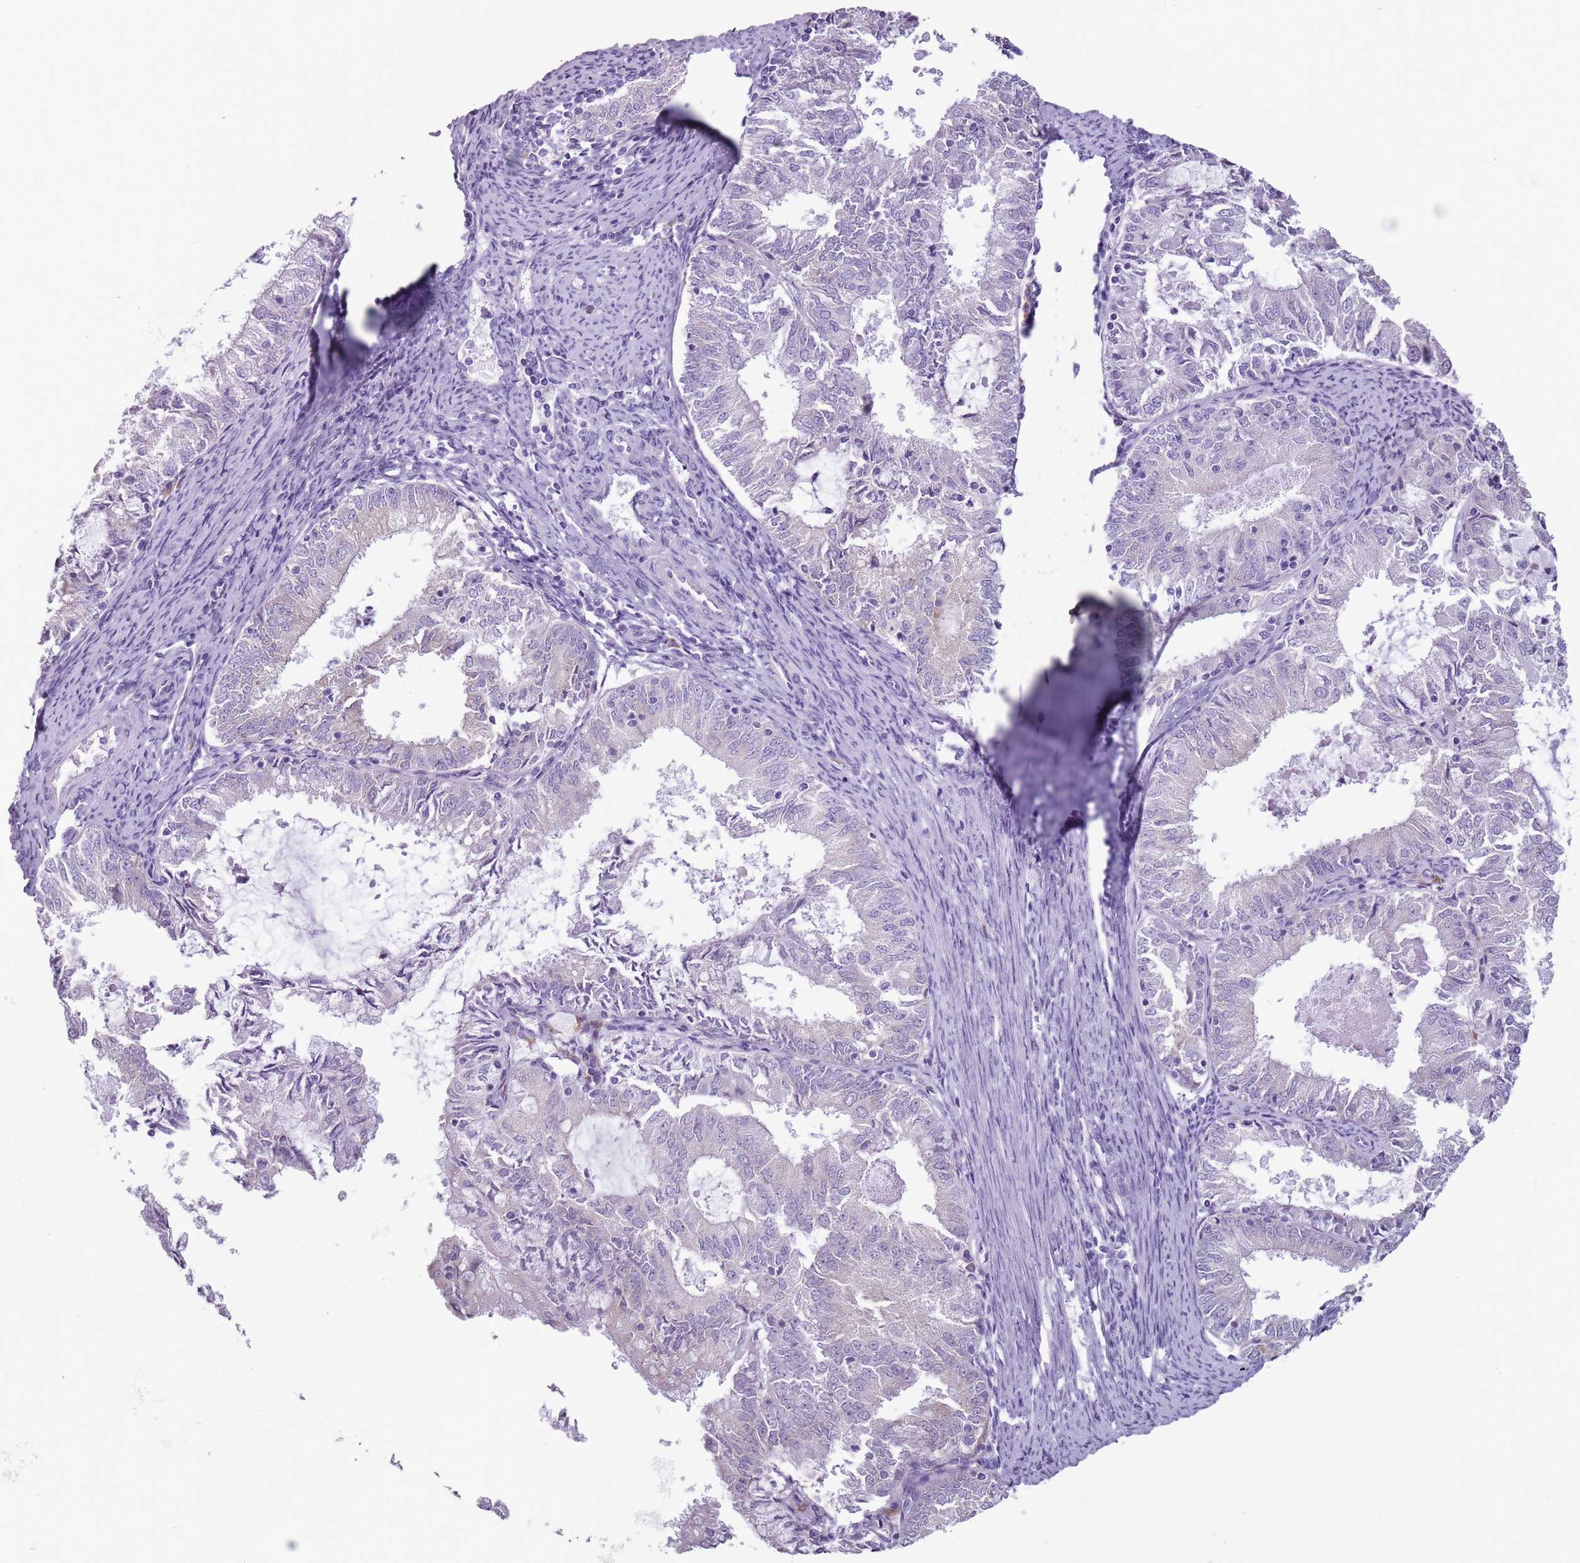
{"staining": {"intensity": "negative", "quantity": "none", "location": "none"}, "tissue": "endometrial cancer", "cell_type": "Tumor cells", "image_type": "cancer", "snomed": [{"axis": "morphology", "description": "Adenocarcinoma, NOS"}, {"axis": "topography", "description": "Endometrium"}], "caption": "Immunohistochemical staining of human endometrial cancer shows no significant staining in tumor cells.", "gene": "HYOU1", "patient": {"sex": "female", "age": 57}}